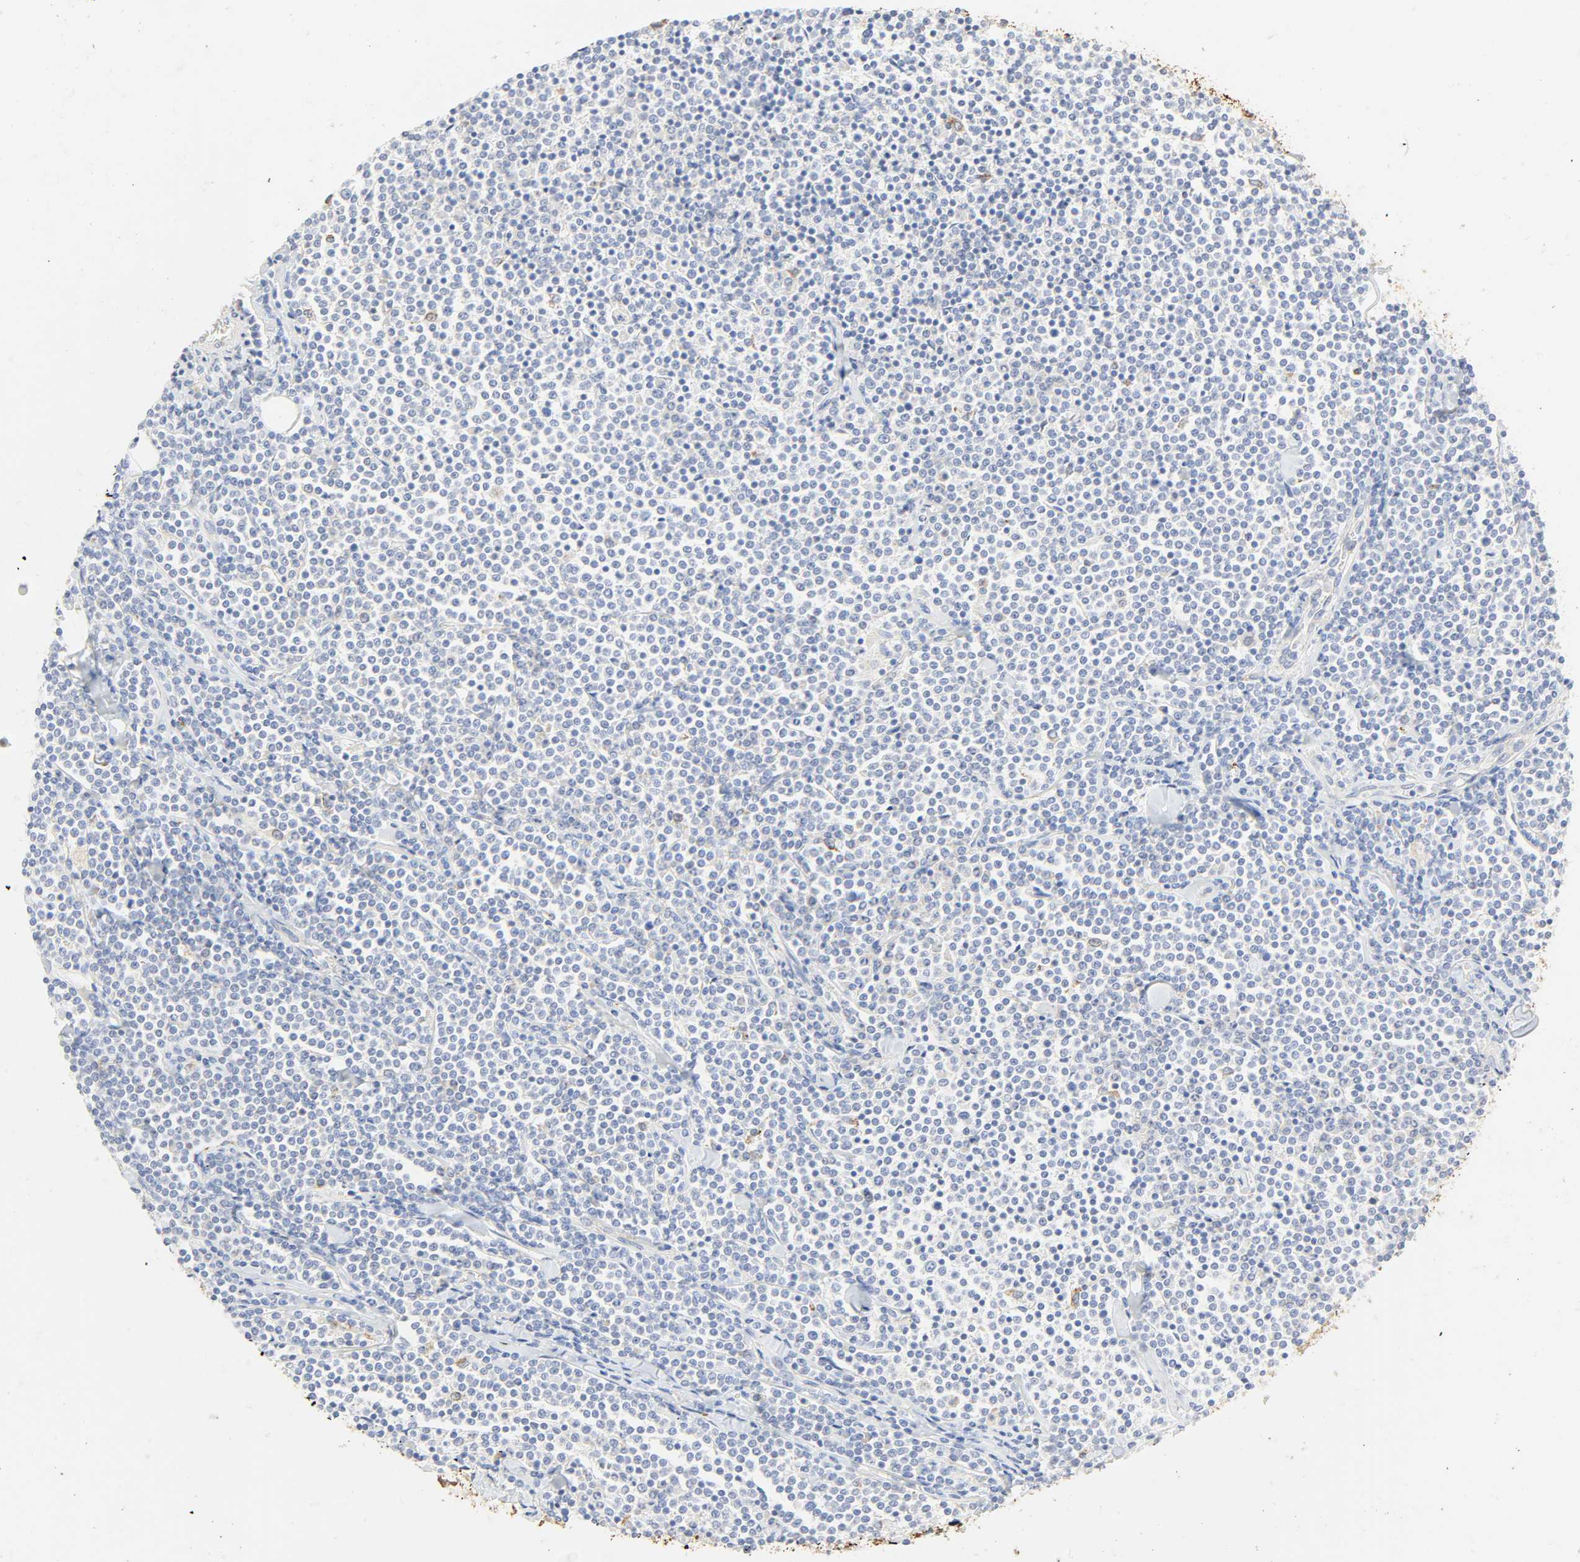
{"staining": {"intensity": "negative", "quantity": "none", "location": "none"}, "tissue": "lymphoma", "cell_type": "Tumor cells", "image_type": "cancer", "snomed": [{"axis": "morphology", "description": "Malignant lymphoma, non-Hodgkin's type, Low grade"}, {"axis": "topography", "description": "Soft tissue"}], "caption": "This is an immunohistochemistry (IHC) micrograph of human lymphoma. There is no positivity in tumor cells.", "gene": "CAMK2A", "patient": {"sex": "male", "age": 92}}